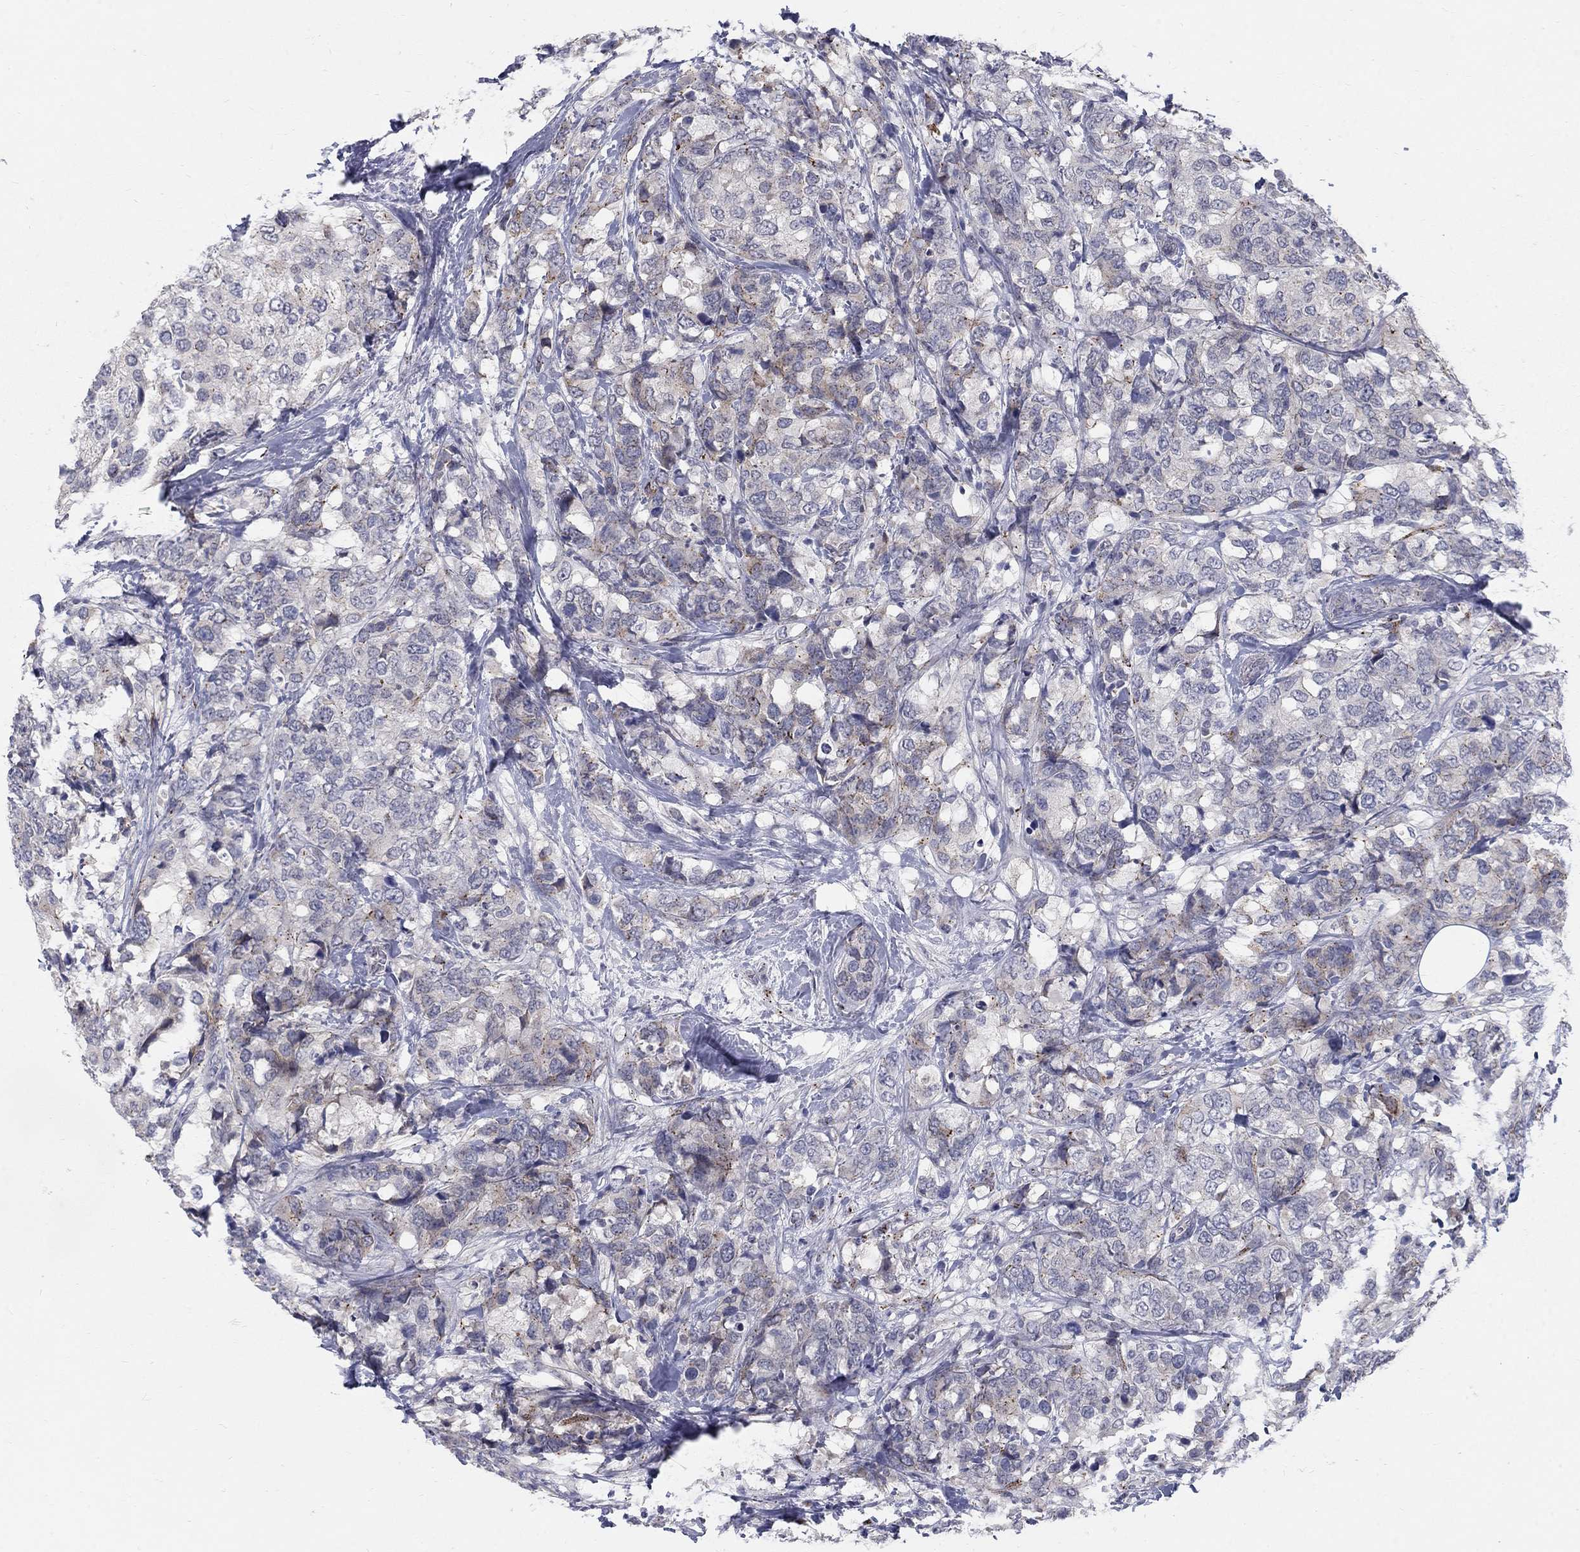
{"staining": {"intensity": "weak", "quantity": "<25%", "location": "cytoplasmic/membranous"}, "tissue": "breast cancer", "cell_type": "Tumor cells", "image_type": "cancer", "snomed": [{"axis": "morphology", "description": "Lobular carcinoma"}, {"axis": "topography", "description": "Breast"}], "caption": "Breast cancer (lobular carcinoma) stained for a protein using IHC shows no positivity tumor cells.", "gene": "PANK3", "patient": {"sex": "female", "age": 59}}